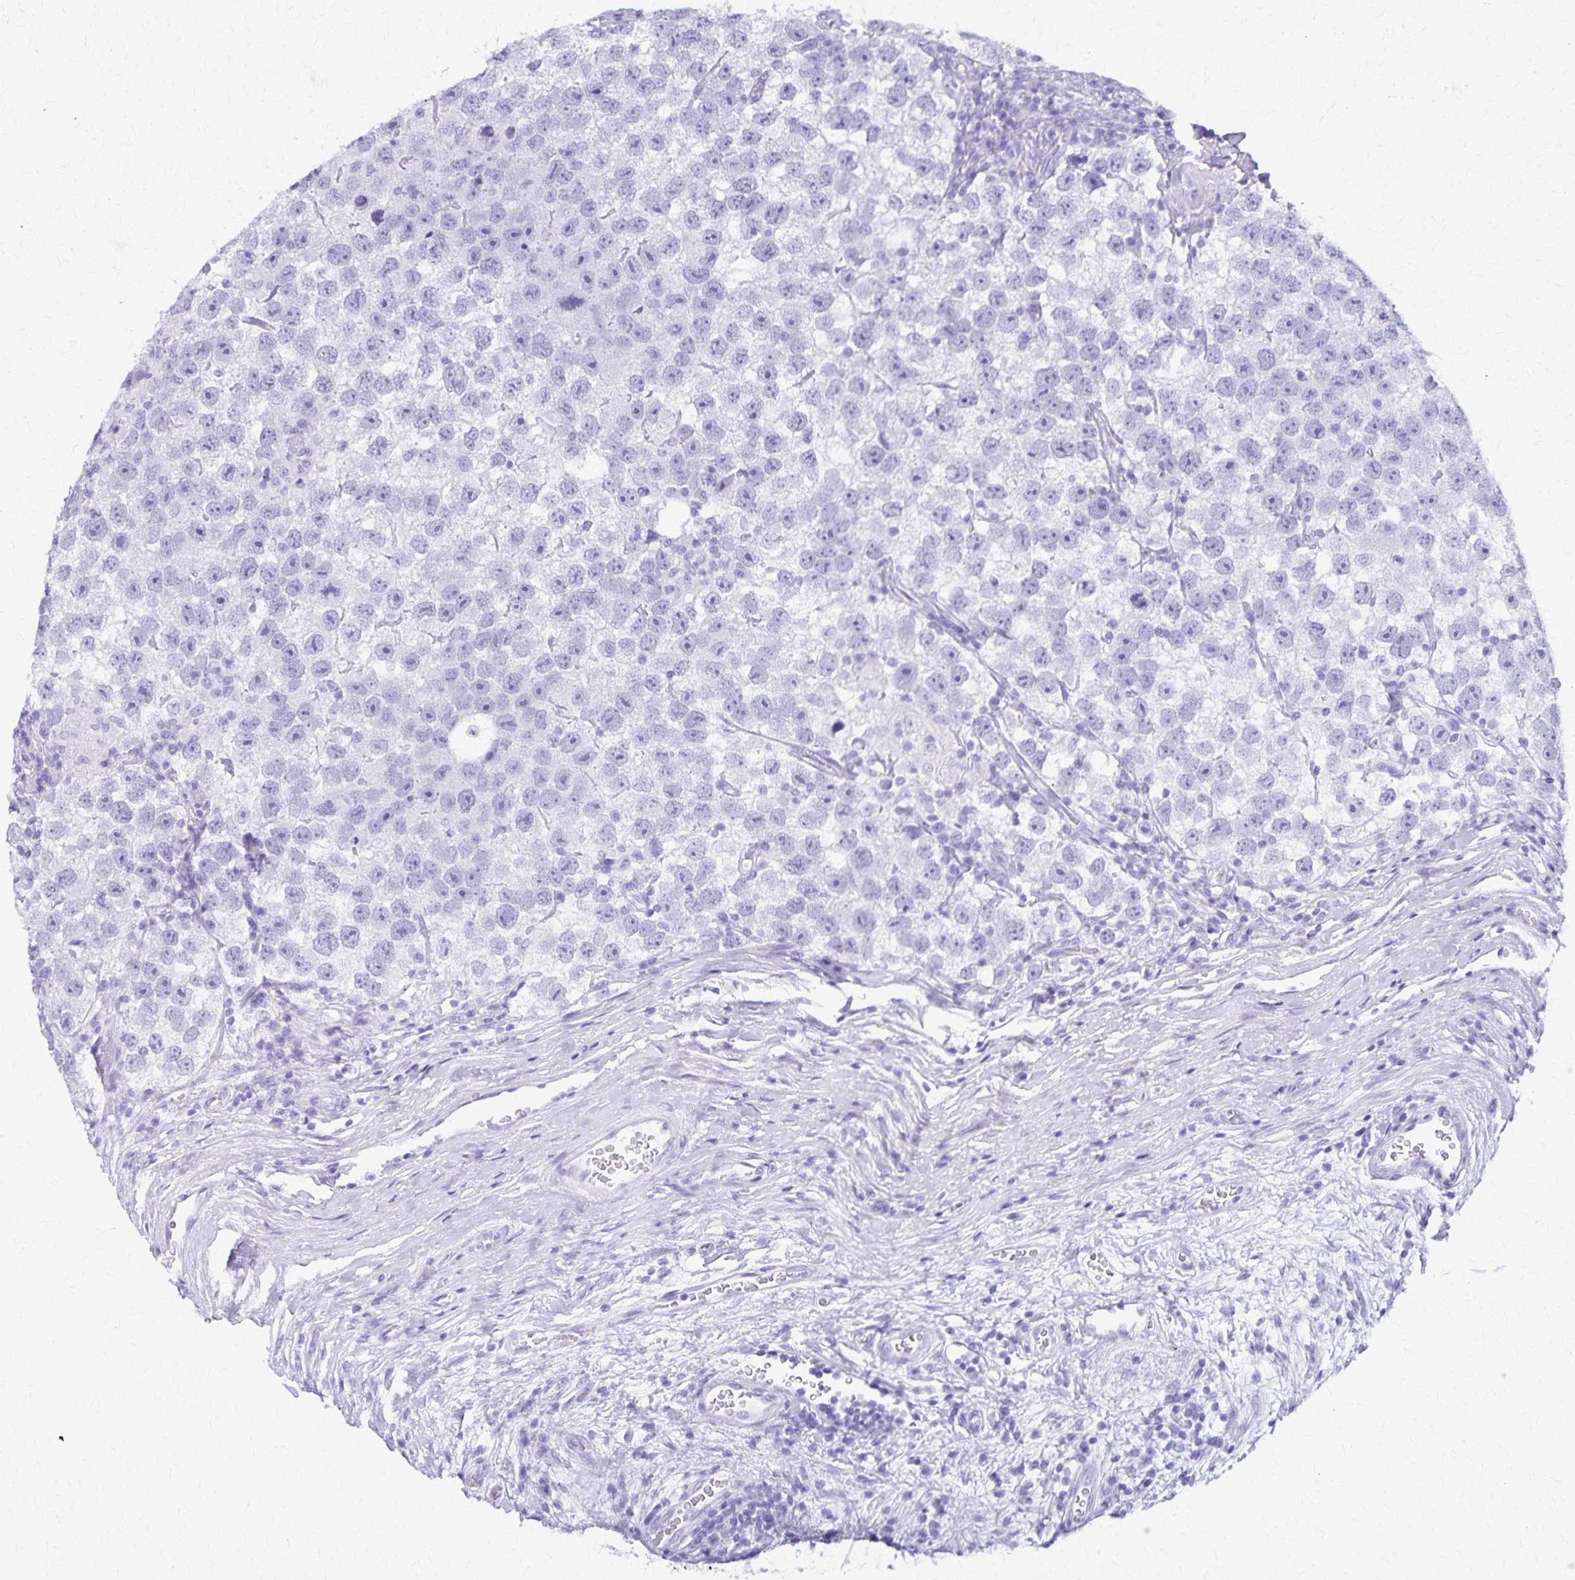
{"staining": {"intensity": "negative", "quantity": "none", "location": "none"}, "tissue": "testis cancer", "cell_type": "Tumor cells", "image_type": "cancer", "snomed": [{"axis": "morphology", "description": "Seminoma, NOS"}, {"axis": "topography", "description": "Testis"}], "caption": "Immunohistochemistry photomicrograph of neoplastic tissue: human testis seminoma stained with DAB (3,3'-diaminobenzidine) demonstrates no significant protein positivity in tumor cells.", "gene": "DEFA5", "patient": {"sex": "male", "age": 26}}